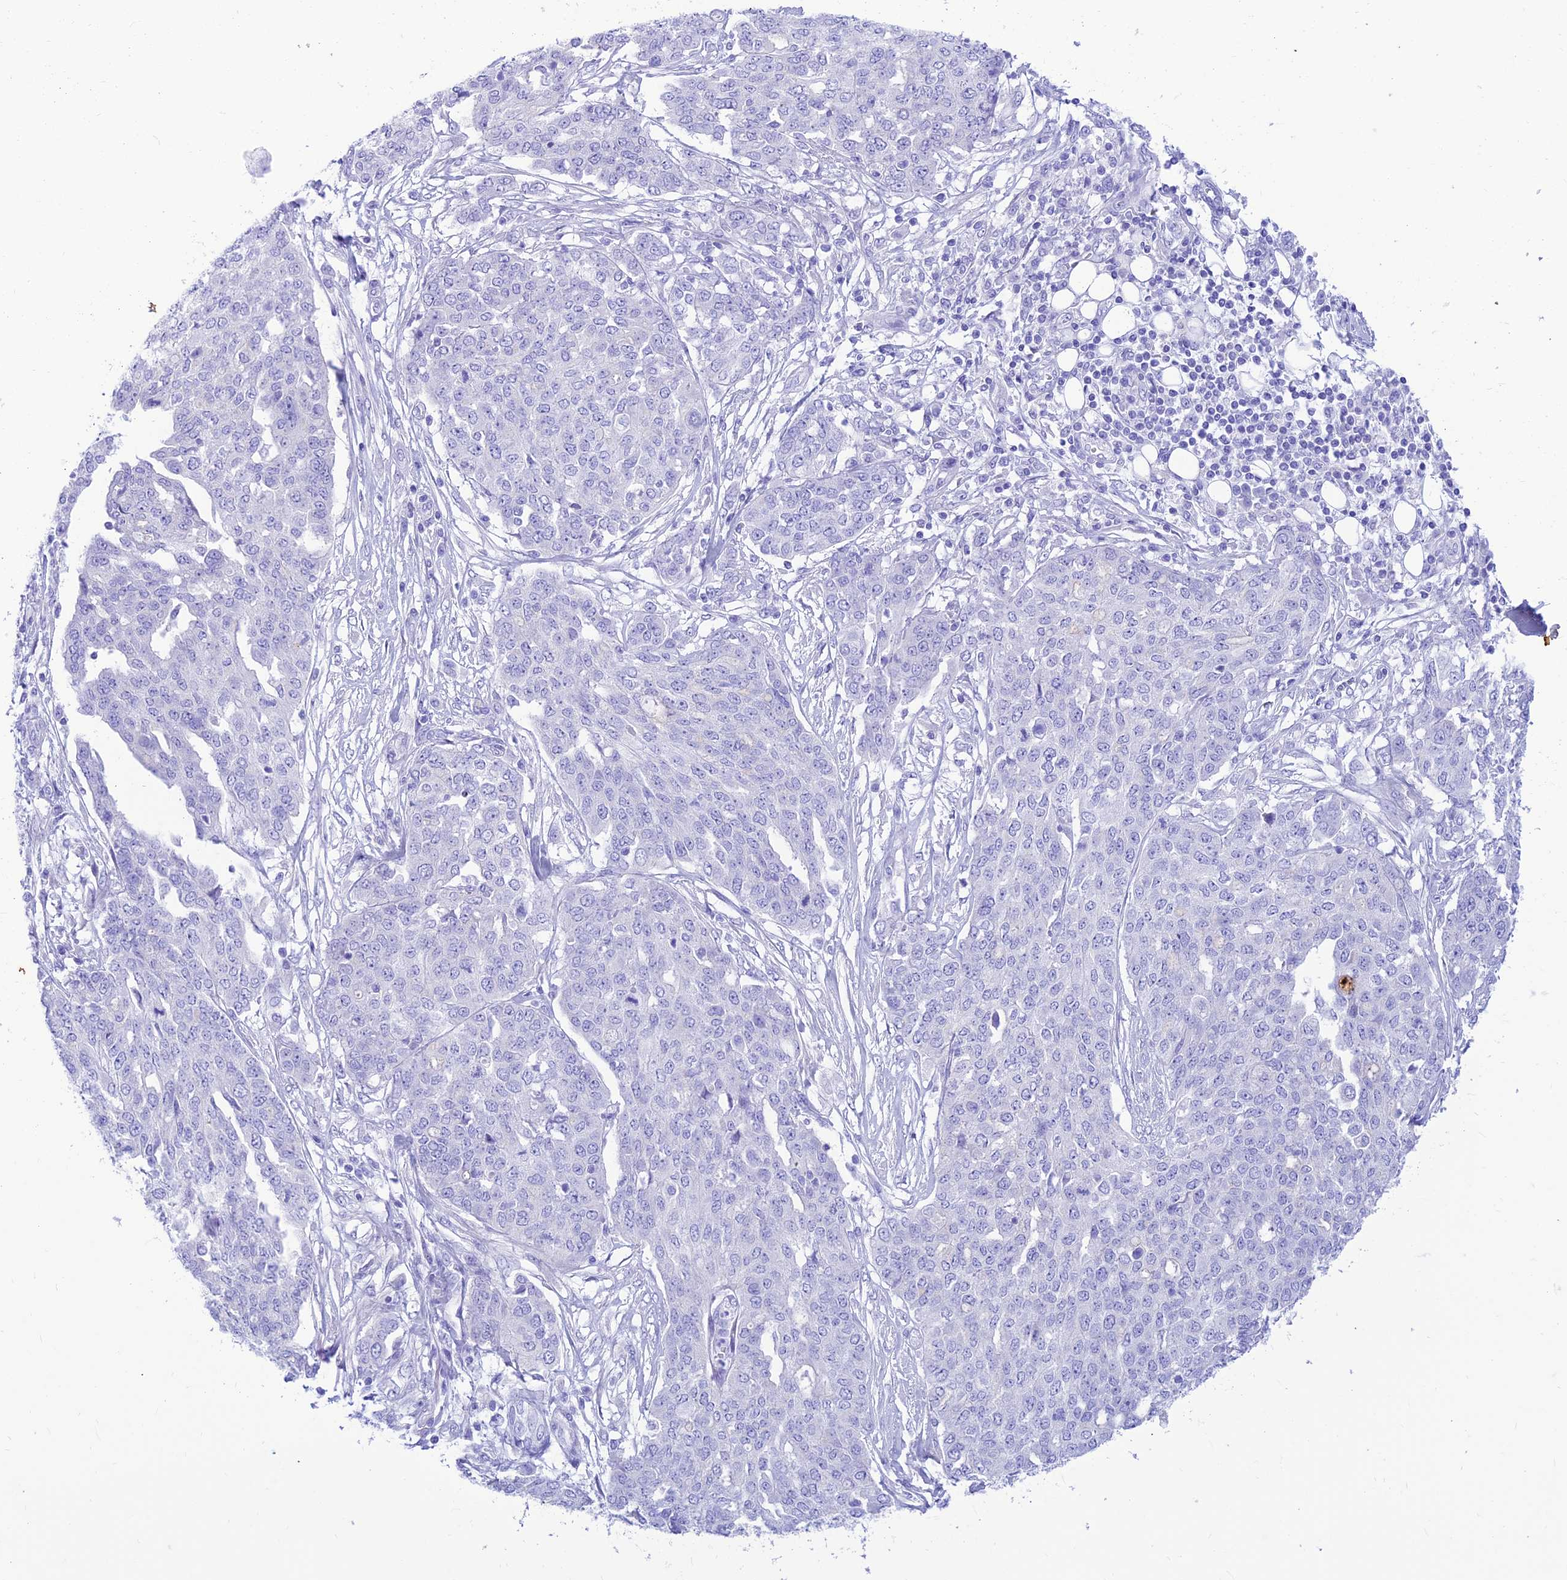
{"staining": {"intensity": "negative", "quantity": "none", "location": "none"}, "tissue": "ovarian cancer", "cell_type": "Tumor cells", "image_type": "cancer", "snomed": [{"axis": "morphology", "description": "Cystadenocarcinoma, serous, NOS"}, {"axis": "topography", "description": "Soft tissue"}, {"axis": "topography", "description": "Ovary"}], "caption": "A histopathology image of ovarian cancer stained for a protein demonstrates no brown staining in tumor cells.", "gene": "PRNP", "patient": {"sex": "female", "age": 57}}